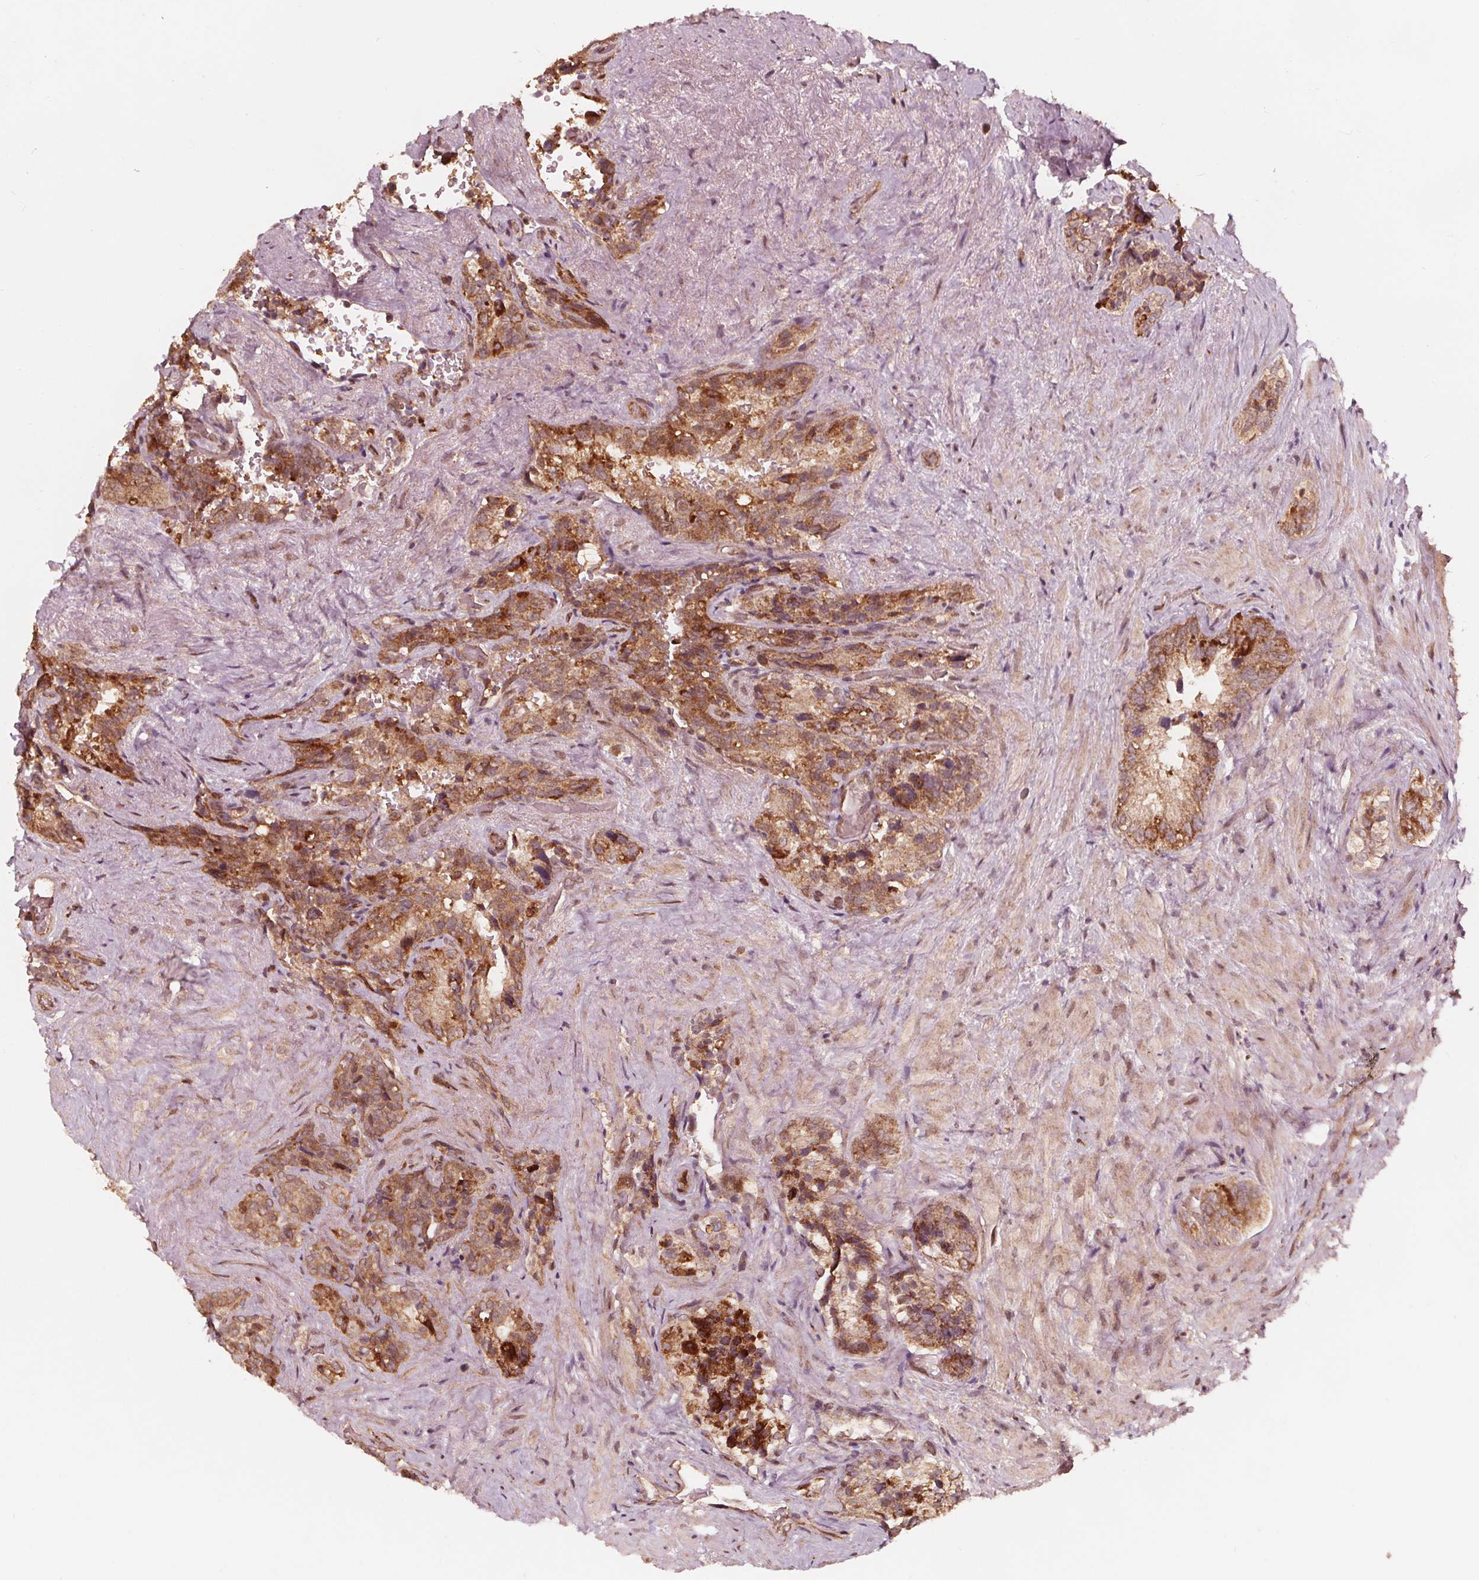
{"staining": {"intensity": "strong", "quantity": ">75%", "location": "cytoplasmic/membranous"}, "tissue": "seminal vesicle", "cell_type": "Glandular cells", "image_type": "normal", "snomed": [{"axis": "morphology", "description": "Normal tissue, NOS"}, {"axis": "topography", "description": "Seminal veicle"}], "caption": "Immunohistochemical staining of benign human seminal vesicle reveals strong cytoplasmic/membranous protein expression in about >75% of glandular cells.", "gene": "AIP", "patient": {"sex": "male", "age": 69}}